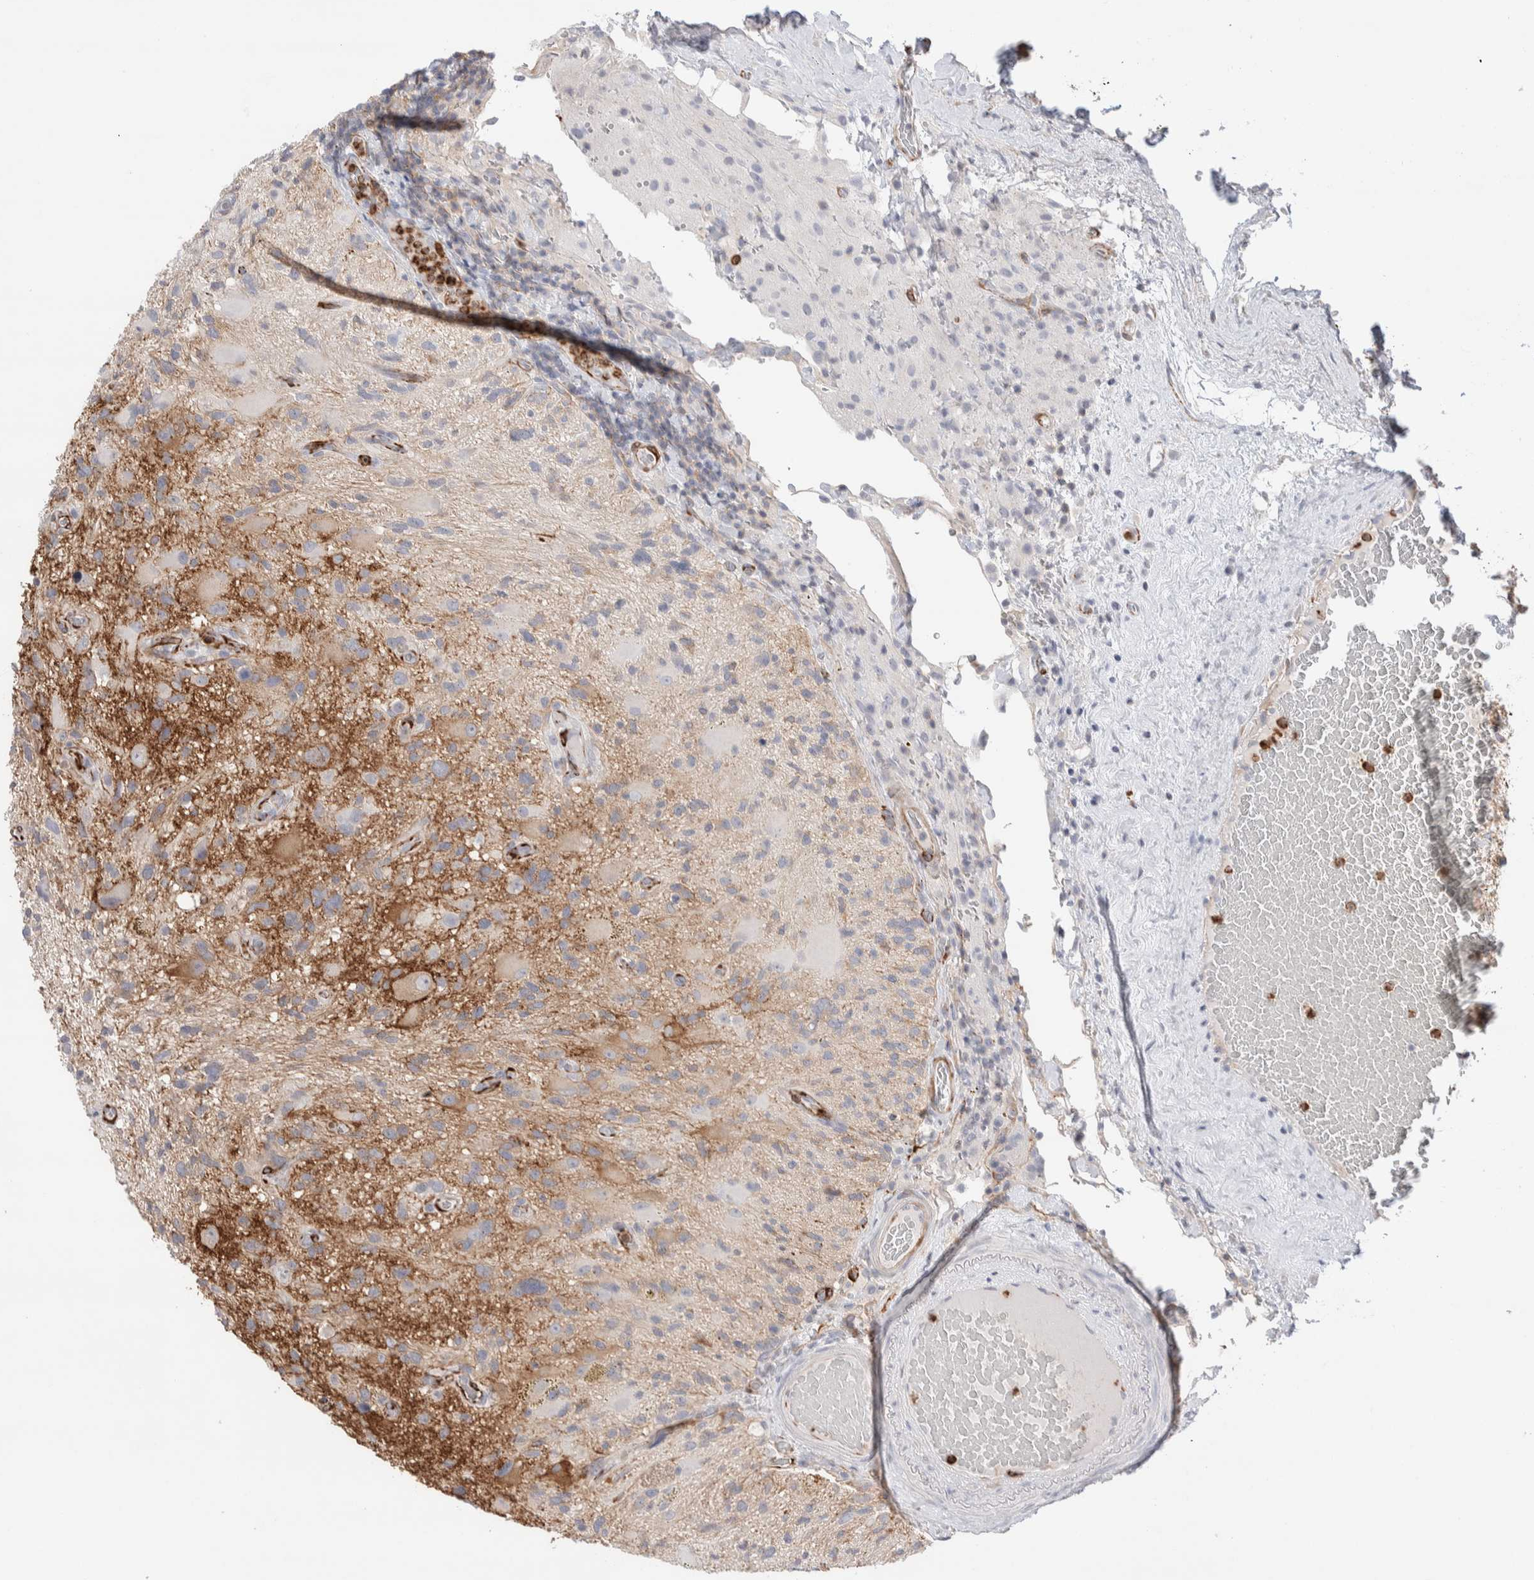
{"staining": {"intensity": "moderate", "quantity": "25%-75%", "location": "cytoplasmic/membranous"}, "tissue": "glioma", "cell_type": "Tumor cells", "image_type": "cancer", "snomed": [{"axis": "morphology", "description": "Glioma, malignant, High grade"}, {"axis": "topography", "description": "Brain"}], "caption": "The immunohistochemical stain highlights moderate cytoplasmic/membranous positivity in tumor cells of malignant glioma (high-grade) tissue. The staining was performed using DAB (3,3'-diaminobenzidine) to visualize the protein expression in brown, while the nuclei were stained in blue with hematoxylin (Magnification: 20x).", "gene": "SEPTIN4", "patient": {"sex": "male", "age": 33}}